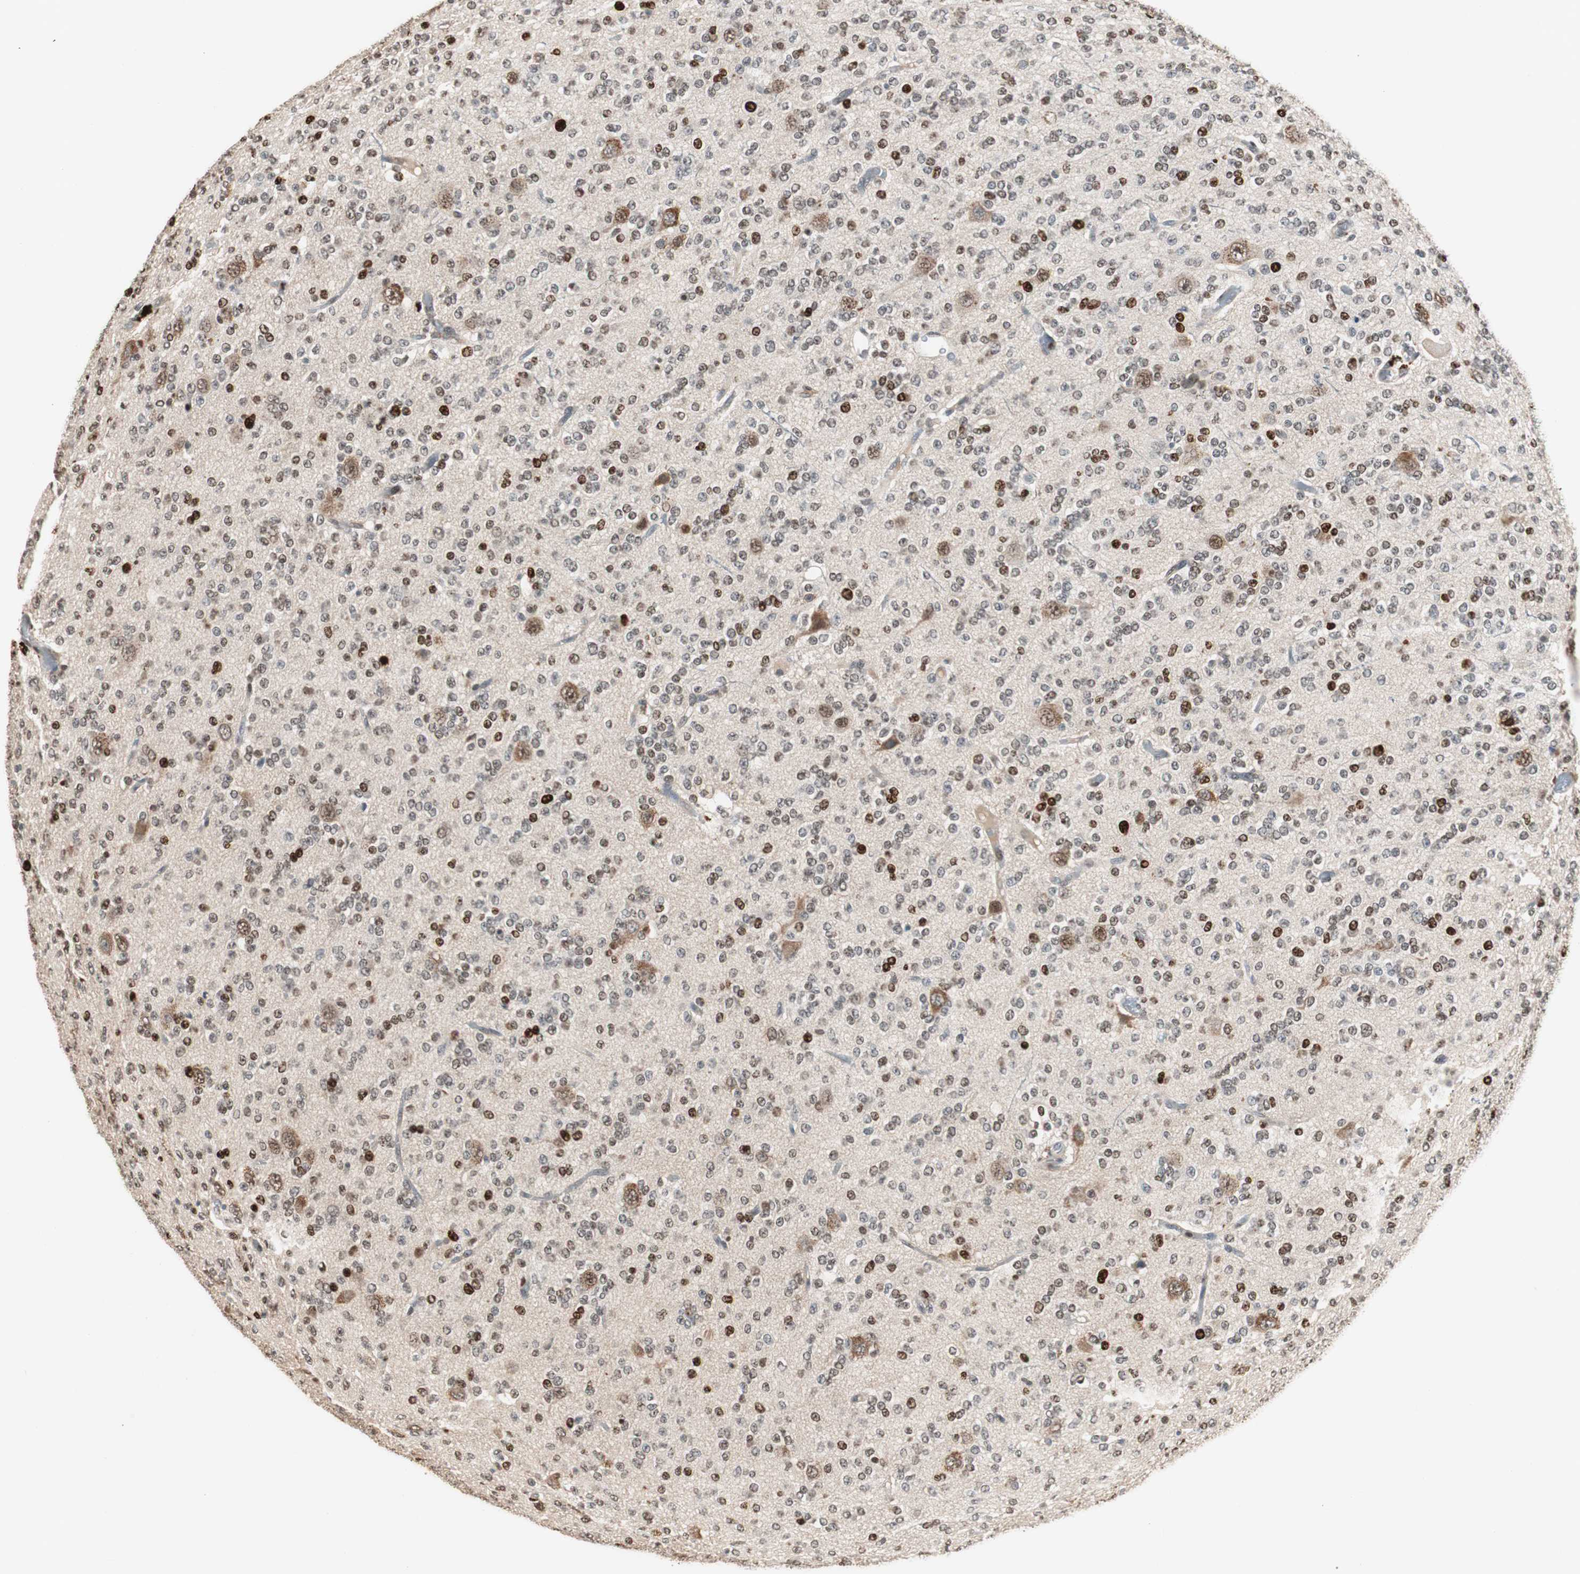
{"staining": {"intensity": "strong", "quantity": "<25%", "location": "nuclear"}, "tissue": "glioma", "cell_type": "Tumor cells", "image_type": "cancer", "snomed": [{"axis": "morphology", "description": "Glioma, malignant, Low grade"}, {"axis": "topography", "description": "Brain"}], "caption": "A brown stain labels strong nuclear positivity of a protein in human glioma tumor cells.", "gene": "FEN1", "patient": {"sex": "male", "age": 38}}